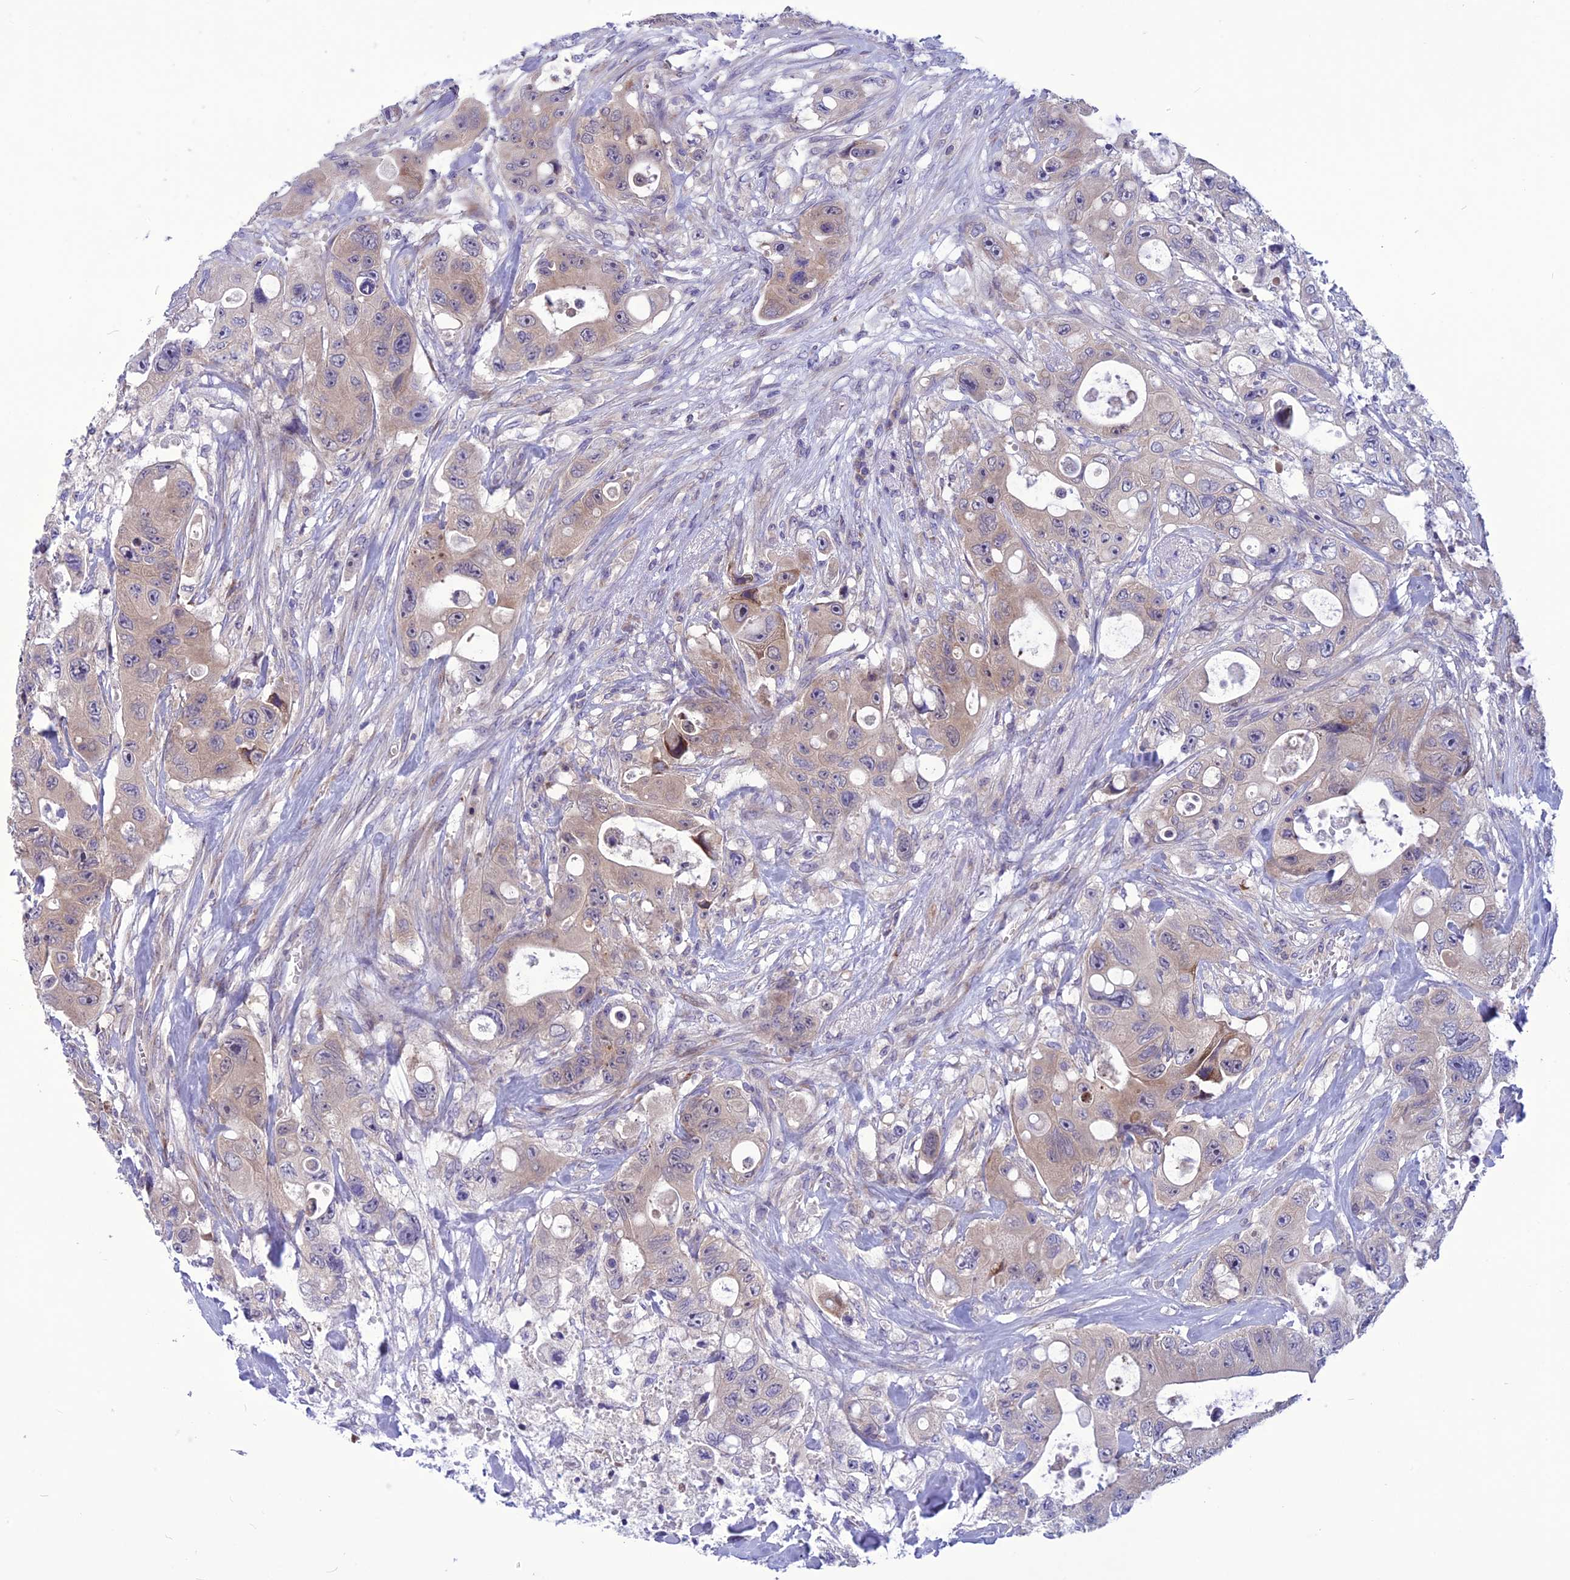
{"staining": {"intensity": "moderate", "quantity": "25%-75%", "location": "cytoplasmic/membranous"}, "tissue": "colorectal cancer", "cell_type": "Tumor cells", "image_type": "cancer", "snomed": [{"axis": "morphology", "description": "Adenocarcinoma, NOS"}, {"axis": "topography", "description": "Colon"}], "caption": "Colorectal adenocarcinoma was stained to show a protein in brown. There is medium levels of moderate cytoplasmic/membranous positivity in approximately 25%-75% of tumor cells. (IHC, brightfield microscopy, high magnification).", "gene": "PSMF1", "patient": {"sex": "female", "age": 46}}